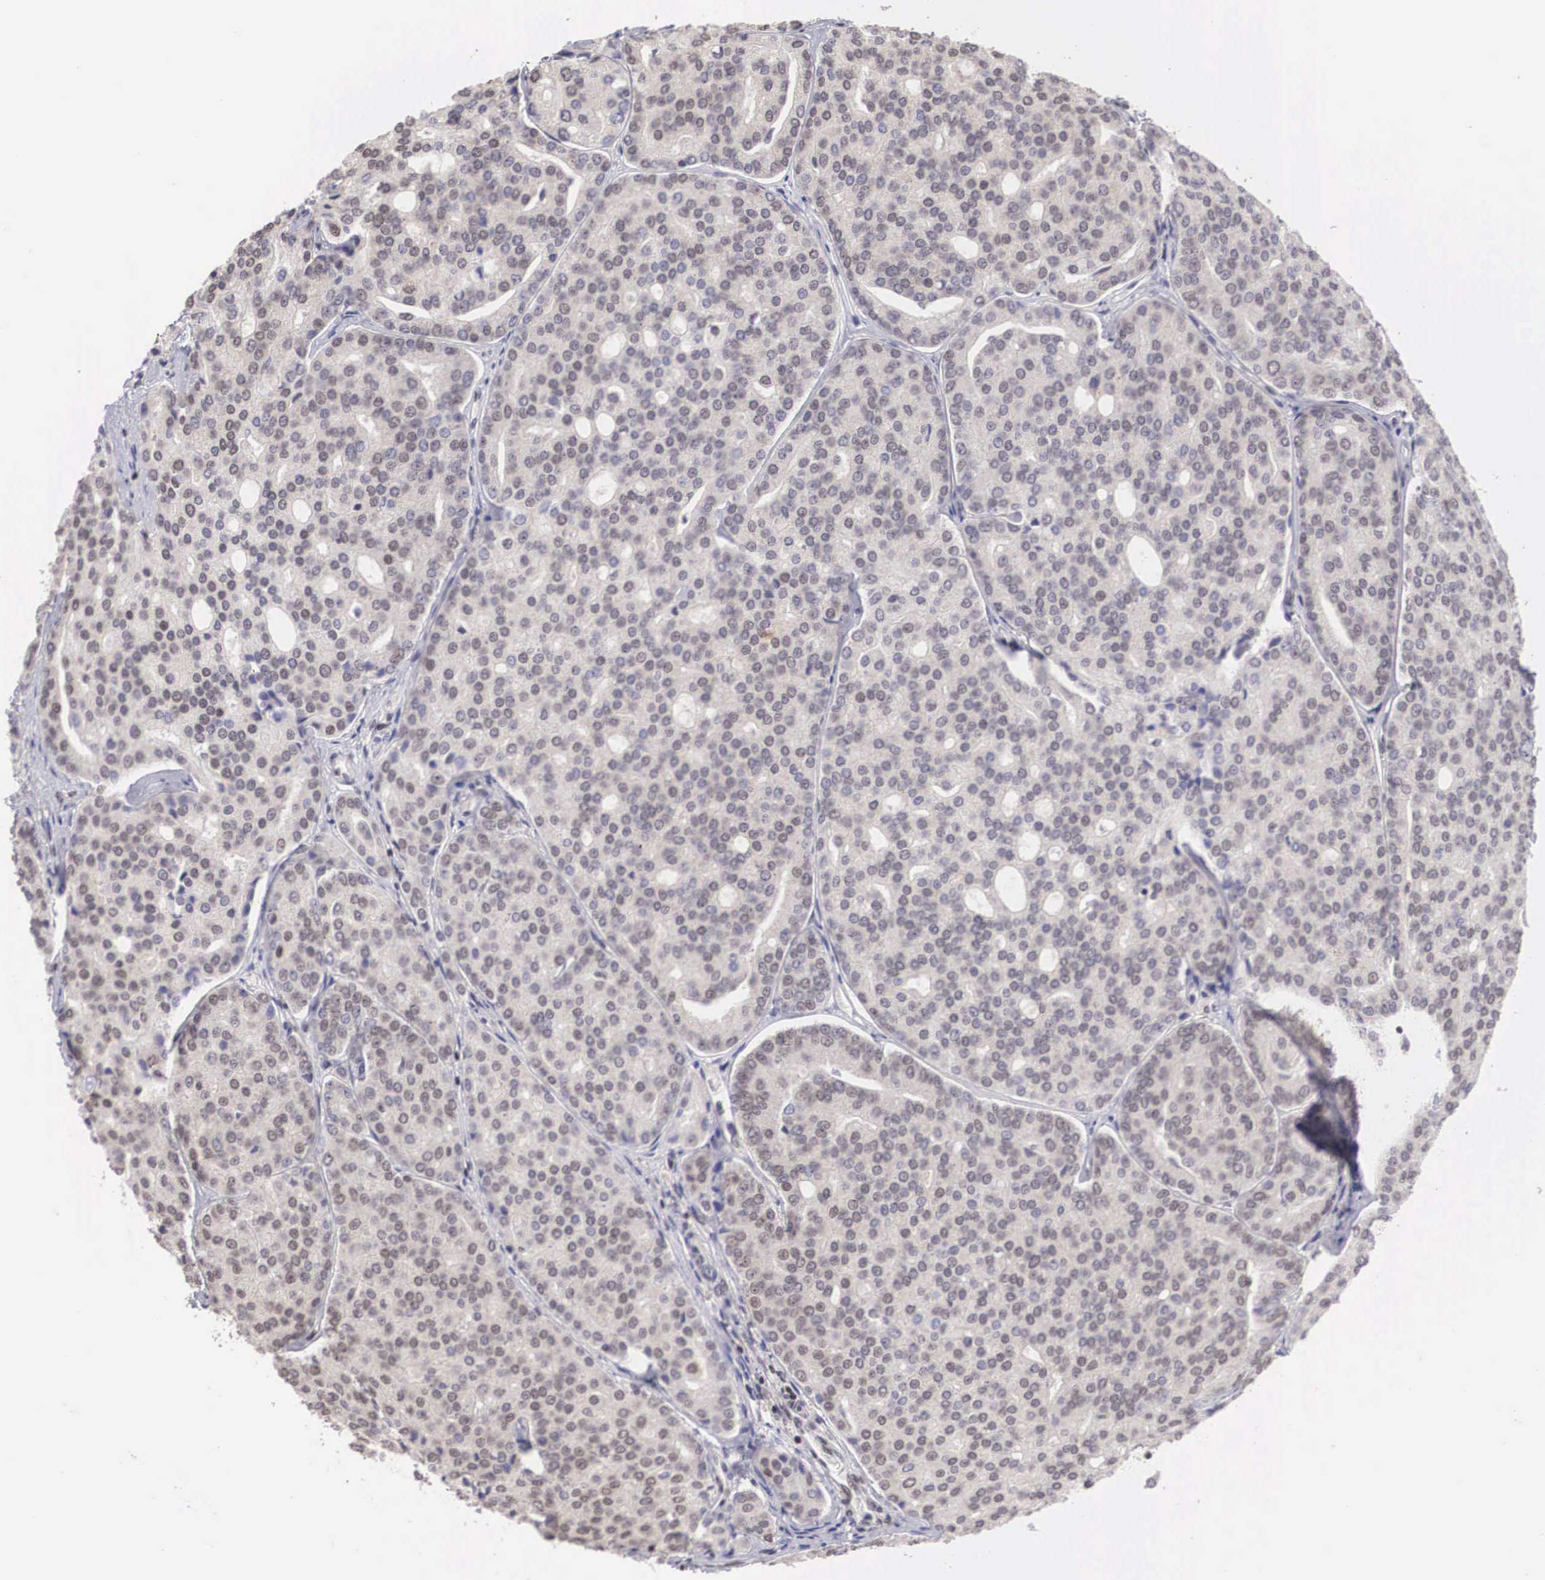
{"staining": {"intensity": "strong", "quantity": ">75%", "location": "nuclear"}, "tissue": "prostate cancer", "cell_type": "Tumor cells", "image_type": "cancer", "snomed": [{"axis": "morphology", "description": "Adenocarcinoma, High grade"}, {"axis": "topography", "description": "Prostate"}], "caption": "There is high levels of strong nuclear expression in tumor cells of prostate cancer (high-grade adenocarcinoma), as demonstrated by immunohistochemical staining (brown color).", "gene": "HTATSF1", "patient": {"sex": "male", "age": 64}}